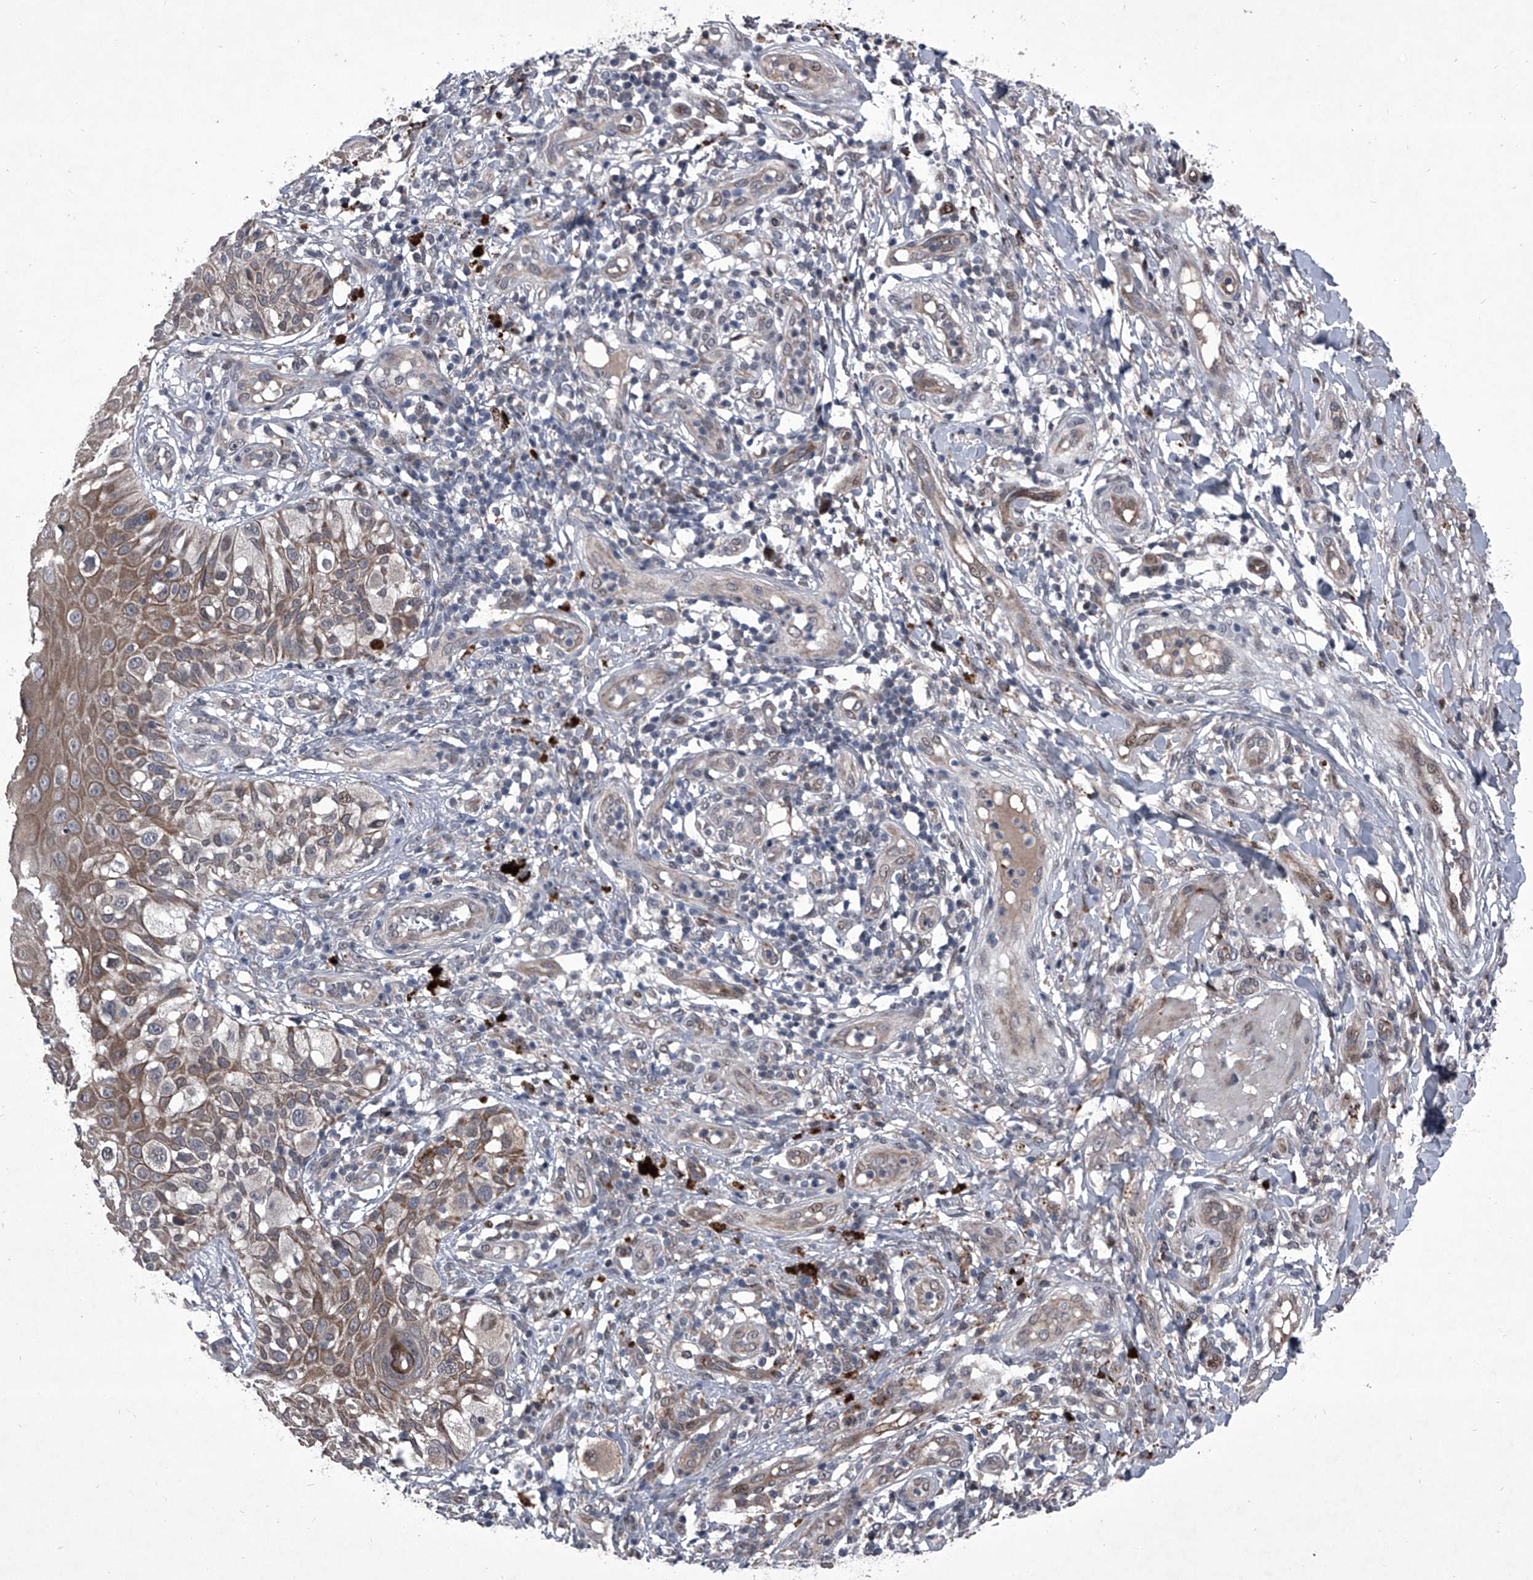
{"staining": {"intensity": "negative", "quantity": "none", "location": "none"}, "tissue": "melanoma", "cell_type": "Tumor cells", "image_type": "cancer", "snomed": [{"axis": "morphology", "description": "Malignant melanoma, NOS"}, {"axis": "topography", "description": "Skin"}], "caption": "Immunohistochemical staining of malignant melanoma displays no significant positivity in tumor cells.", "gene": "ELK4", "patient": {"sex": "female", "age": 81}}